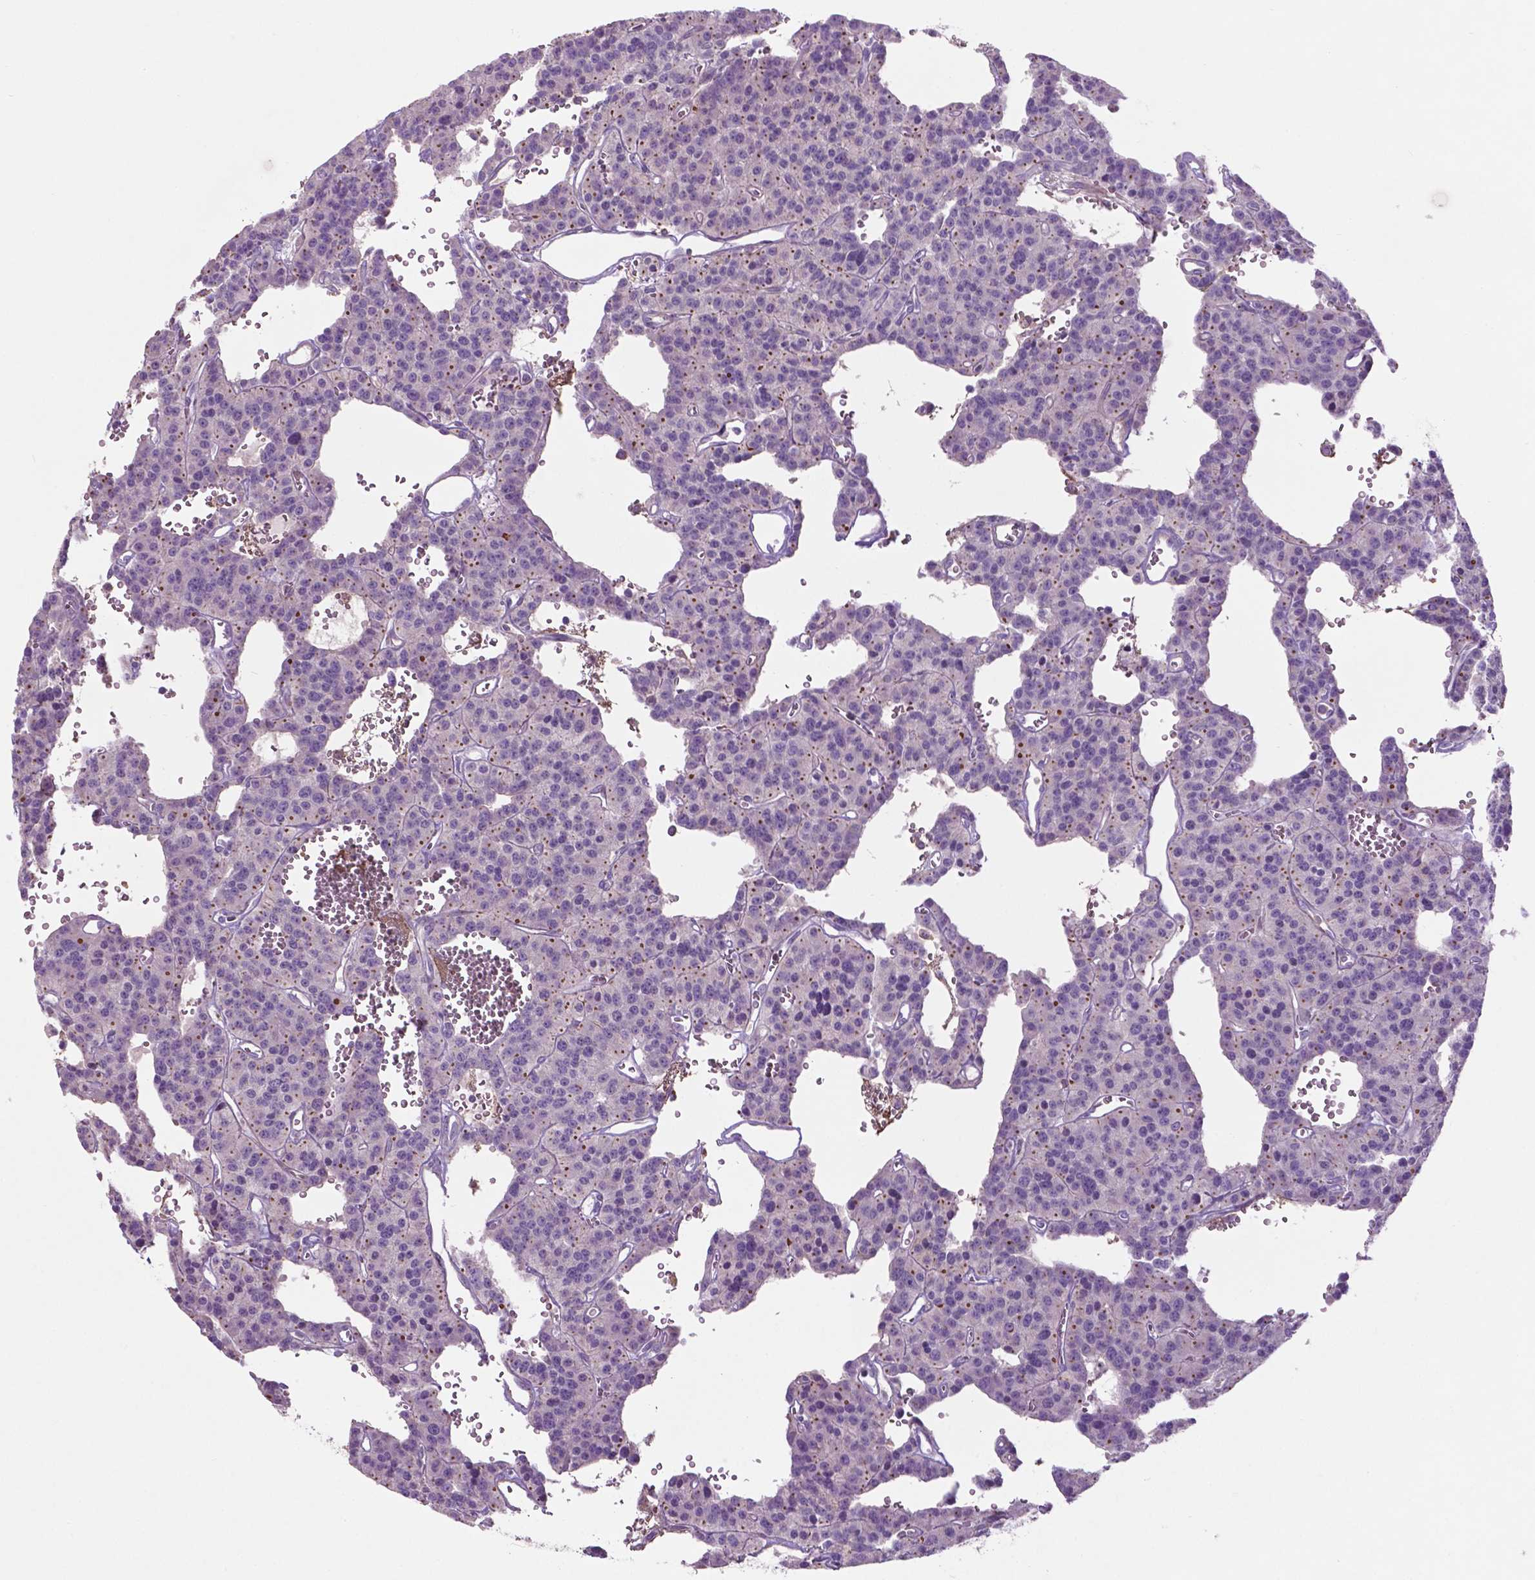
{"staining": {"intensity": "negative", "quantity": "none", "location": "none"}, "tissue": "carcinoid", "cell_type": "Tumor cells", "image_type": "cancer", "snomed": [{"axis": "morphology", "description": "Carcinoid, malignant, NOS"}, {"axis": "topography", "description": "Lung"}], "caption": "Human carcinoid (malignant) stained for a protein using immunohistochemistry (IHC) displays no staining in tumor cells.", "gene": "BMP4", "patient": {"sex": "female", "age": 71}}